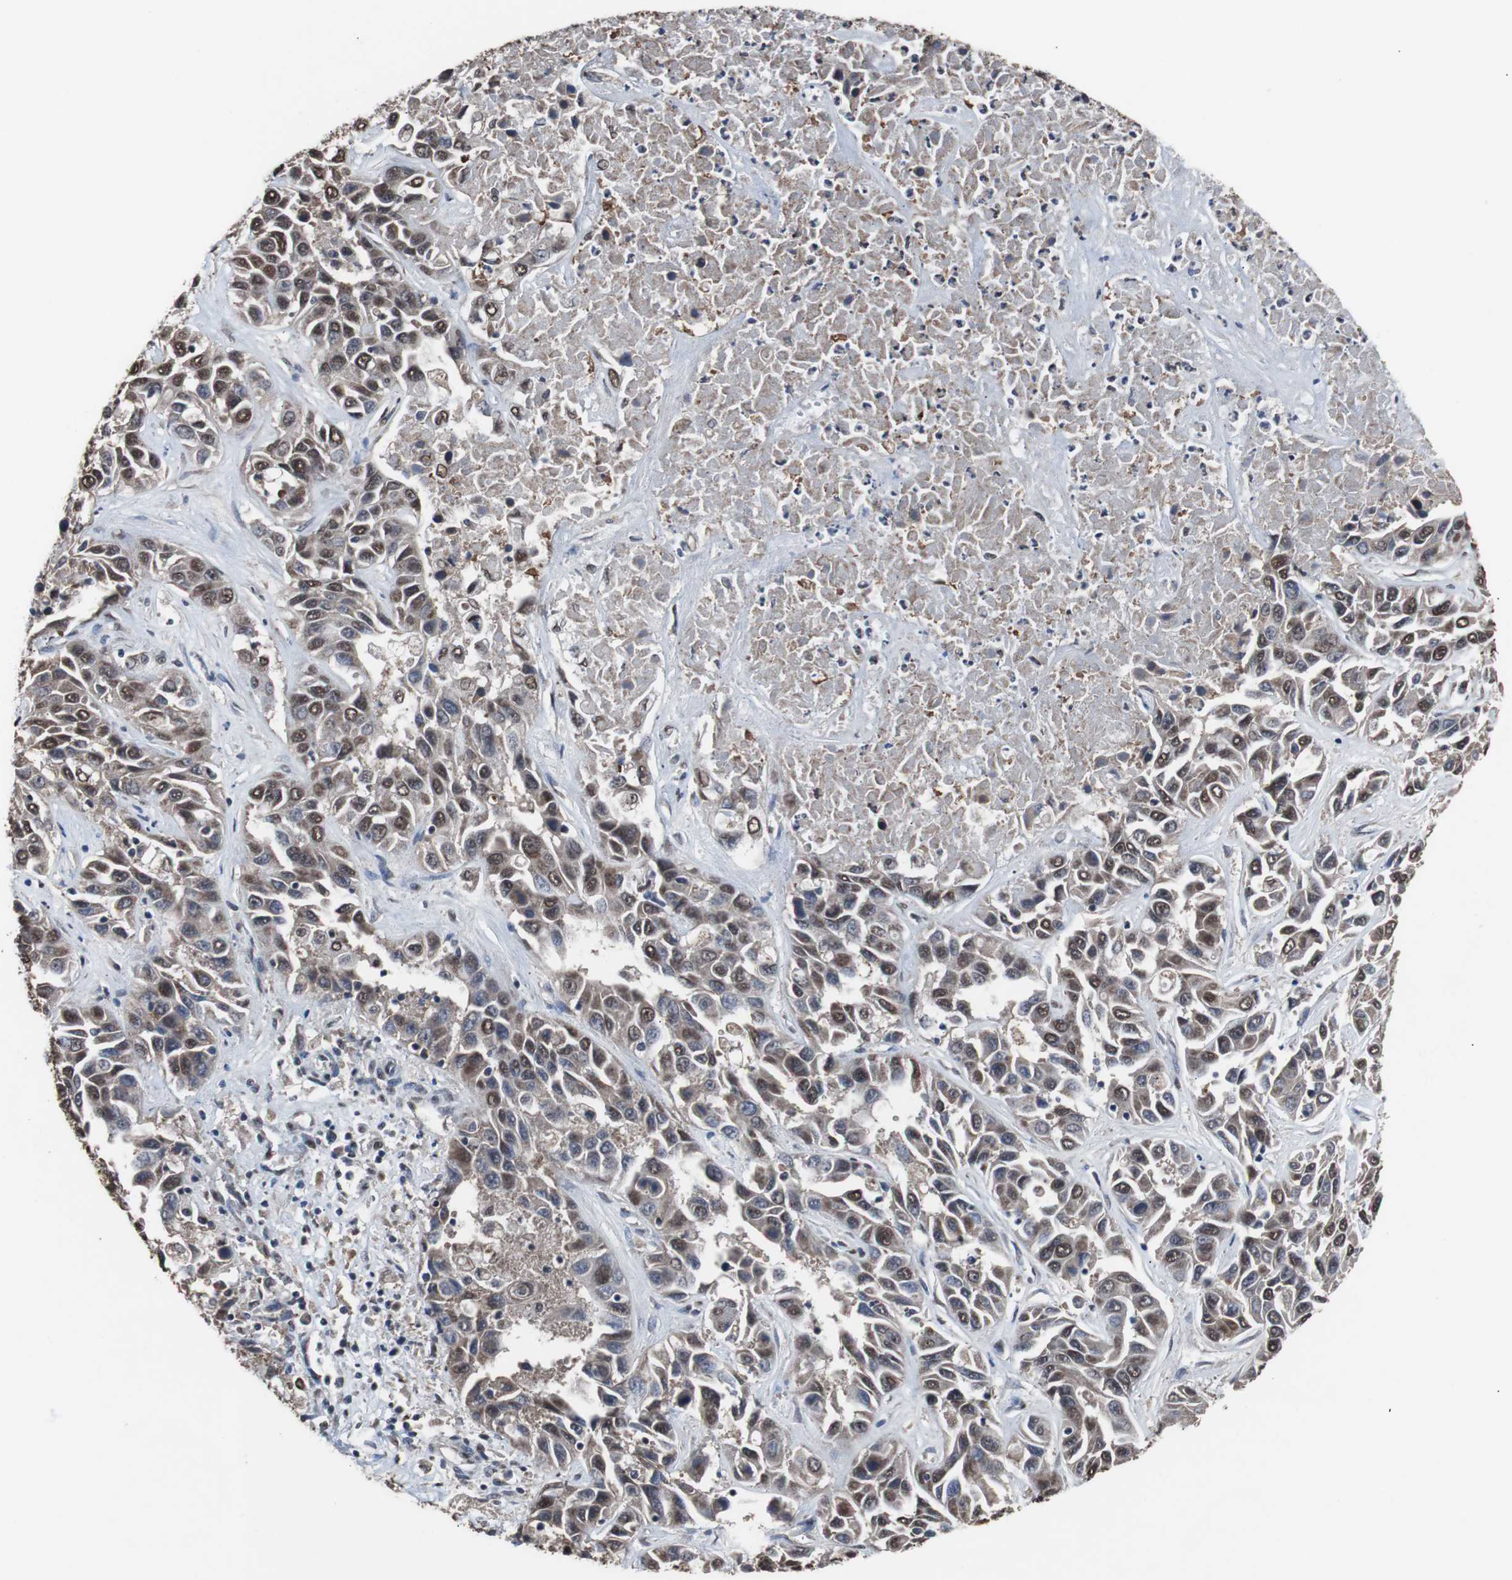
{"staining": {"intensity": "moderate", "quantity": "25%-75%", "location": "cytoplasmic/membranous,nuclear"}, "tissue": "liver cancer", "cell_type": "Tumor cells", "image_type": "cancer", "snomed": [{"axis": "morphology", "description": "Cholangiocarcinoma"}, {"axis": "topography", "description": "Liver"}], "caption": "Protein expression analysis of human liver cholangiocarcinoma reveals moderate cytoplasmic/membranous and nuclear staining in about 25%-75% of tumor cells.", "gene": "MED27", "patient": {"sex": "female", "age": 52}}